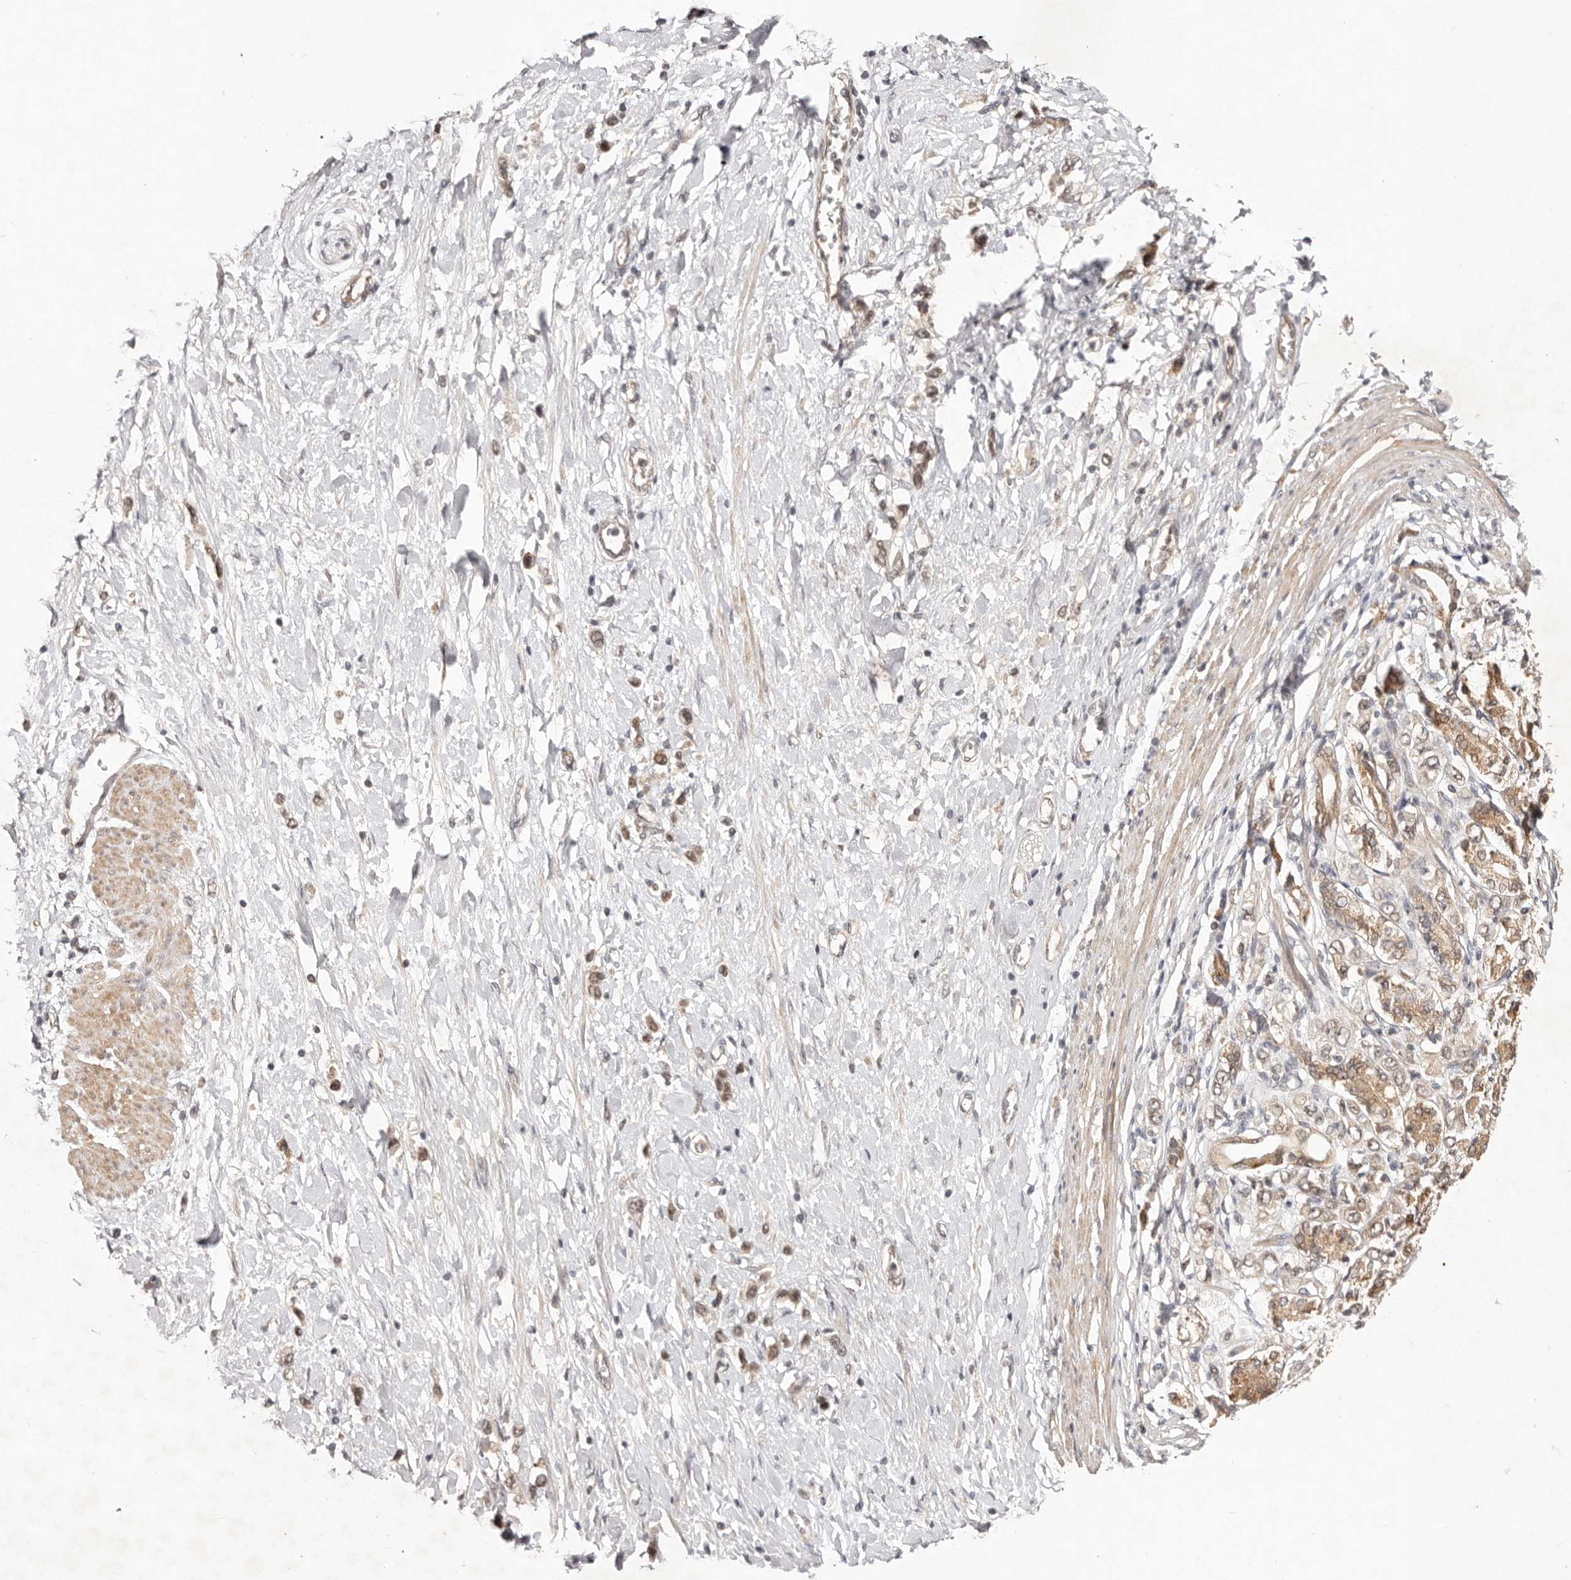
{"staining": {"intensity": "moderate", "quantity": ">75%", "location": "cytoplasmic/membranous,nuclear"}, "tissue": "stomach cancer", "cell_type": "Tumor cells", "image_type": "cancer", "snomed": [{"axis": "morphology", "description": "Adenocarcinoma, NOS"}, {"axis": "topography", "description": "Stomach"}], "caption": "Tumor cells exhibit medium levels of moderate cytoplasmic/membranous and nuclear positivity in approximately >75% of cells in adenocarcinoma (stomach).", "gene": "BUD31", "patient": {"sex": "female", "age": 65}}